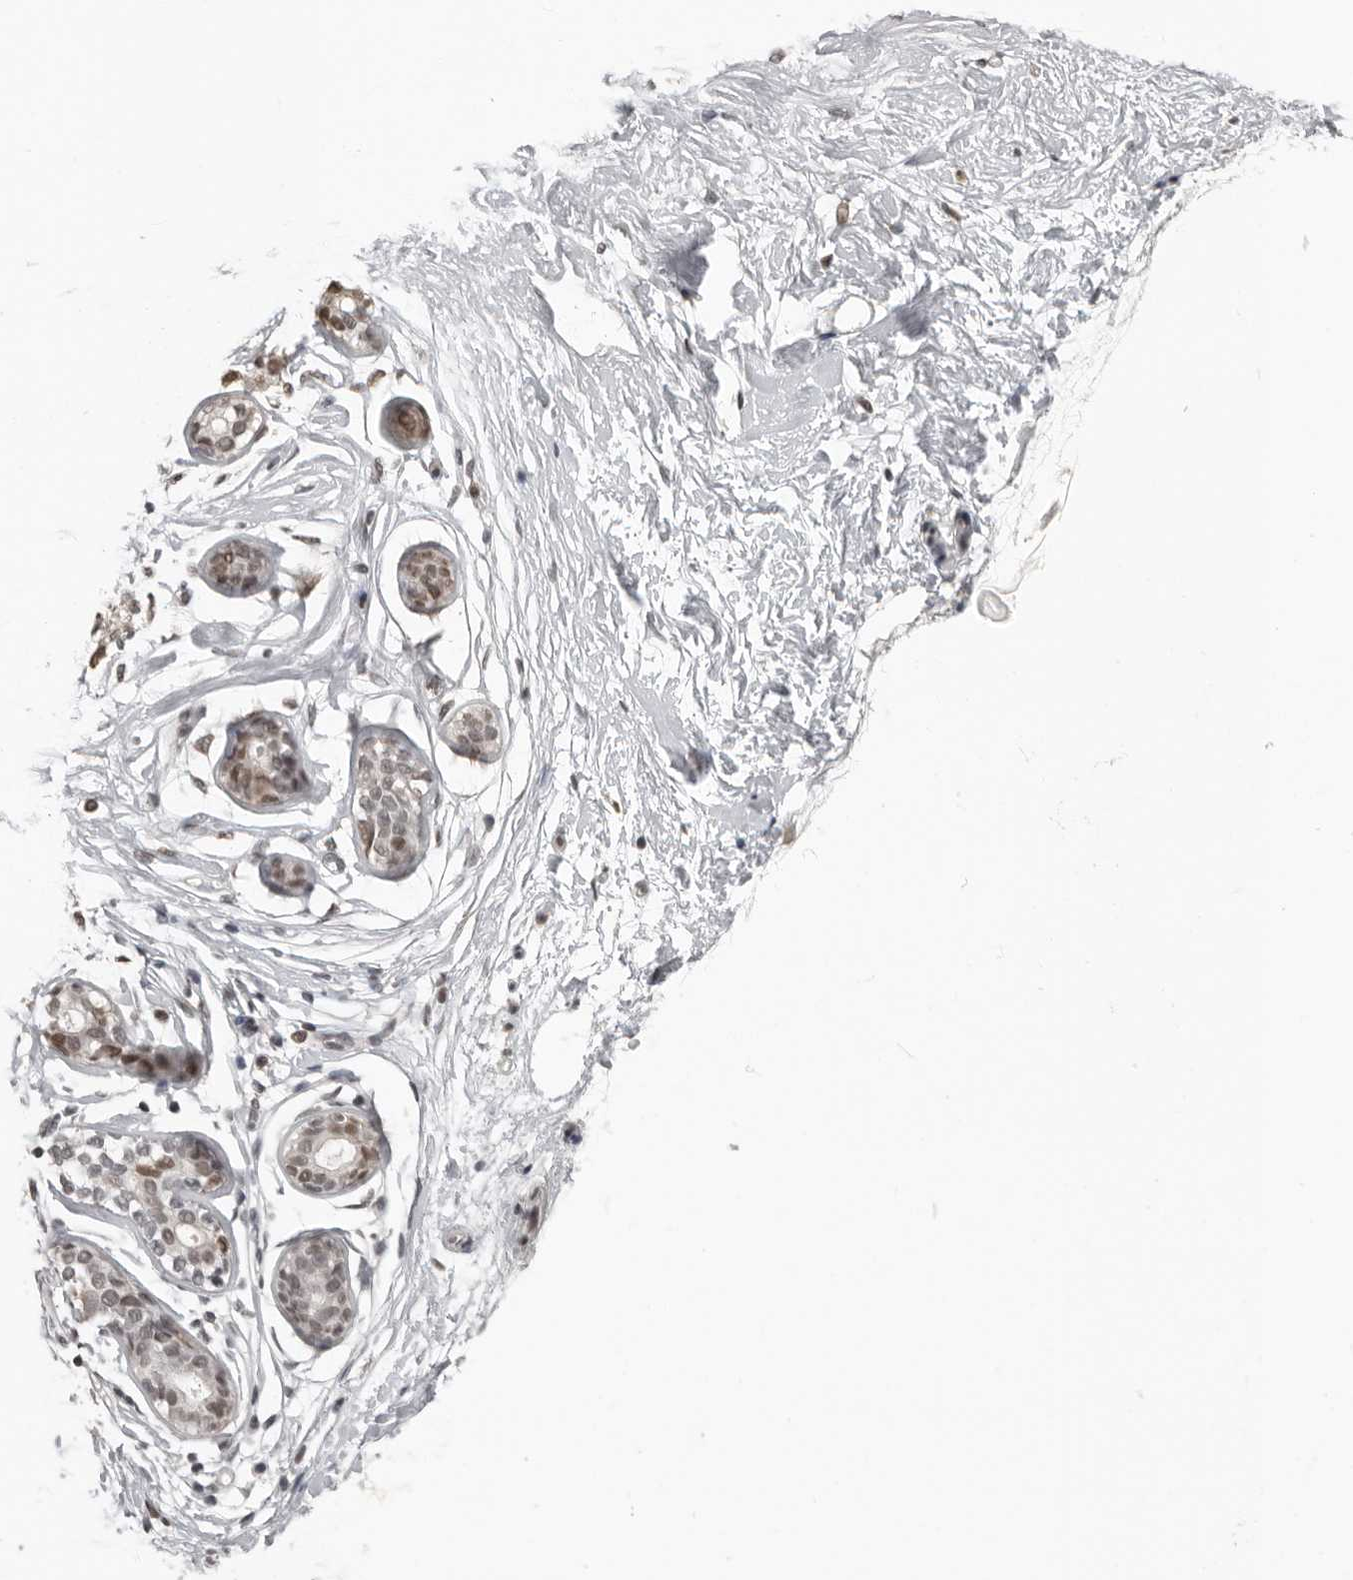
{"staining": {"intensity": "negative", "quantity": "none", "location": "none"}, "tissue": "breast", "cell_type": "Adipocytes", "image_type": "normal", "snomed": [{"axis": "morphology", "description": "Normal tissue, NOS"}, {"axis": "topography", "description": "Breast"}], "caption": "Adipocytes are negative for brown protein staining in unremarkable breast. (Stains: DAB (3,3'-diaminobenzidine) IHC with hematoxylin counter stain, Microscopy: brightfield microscopy at high magnification).", "gene": "ORC1", "patient": {"sex": "female", "age": 23}}